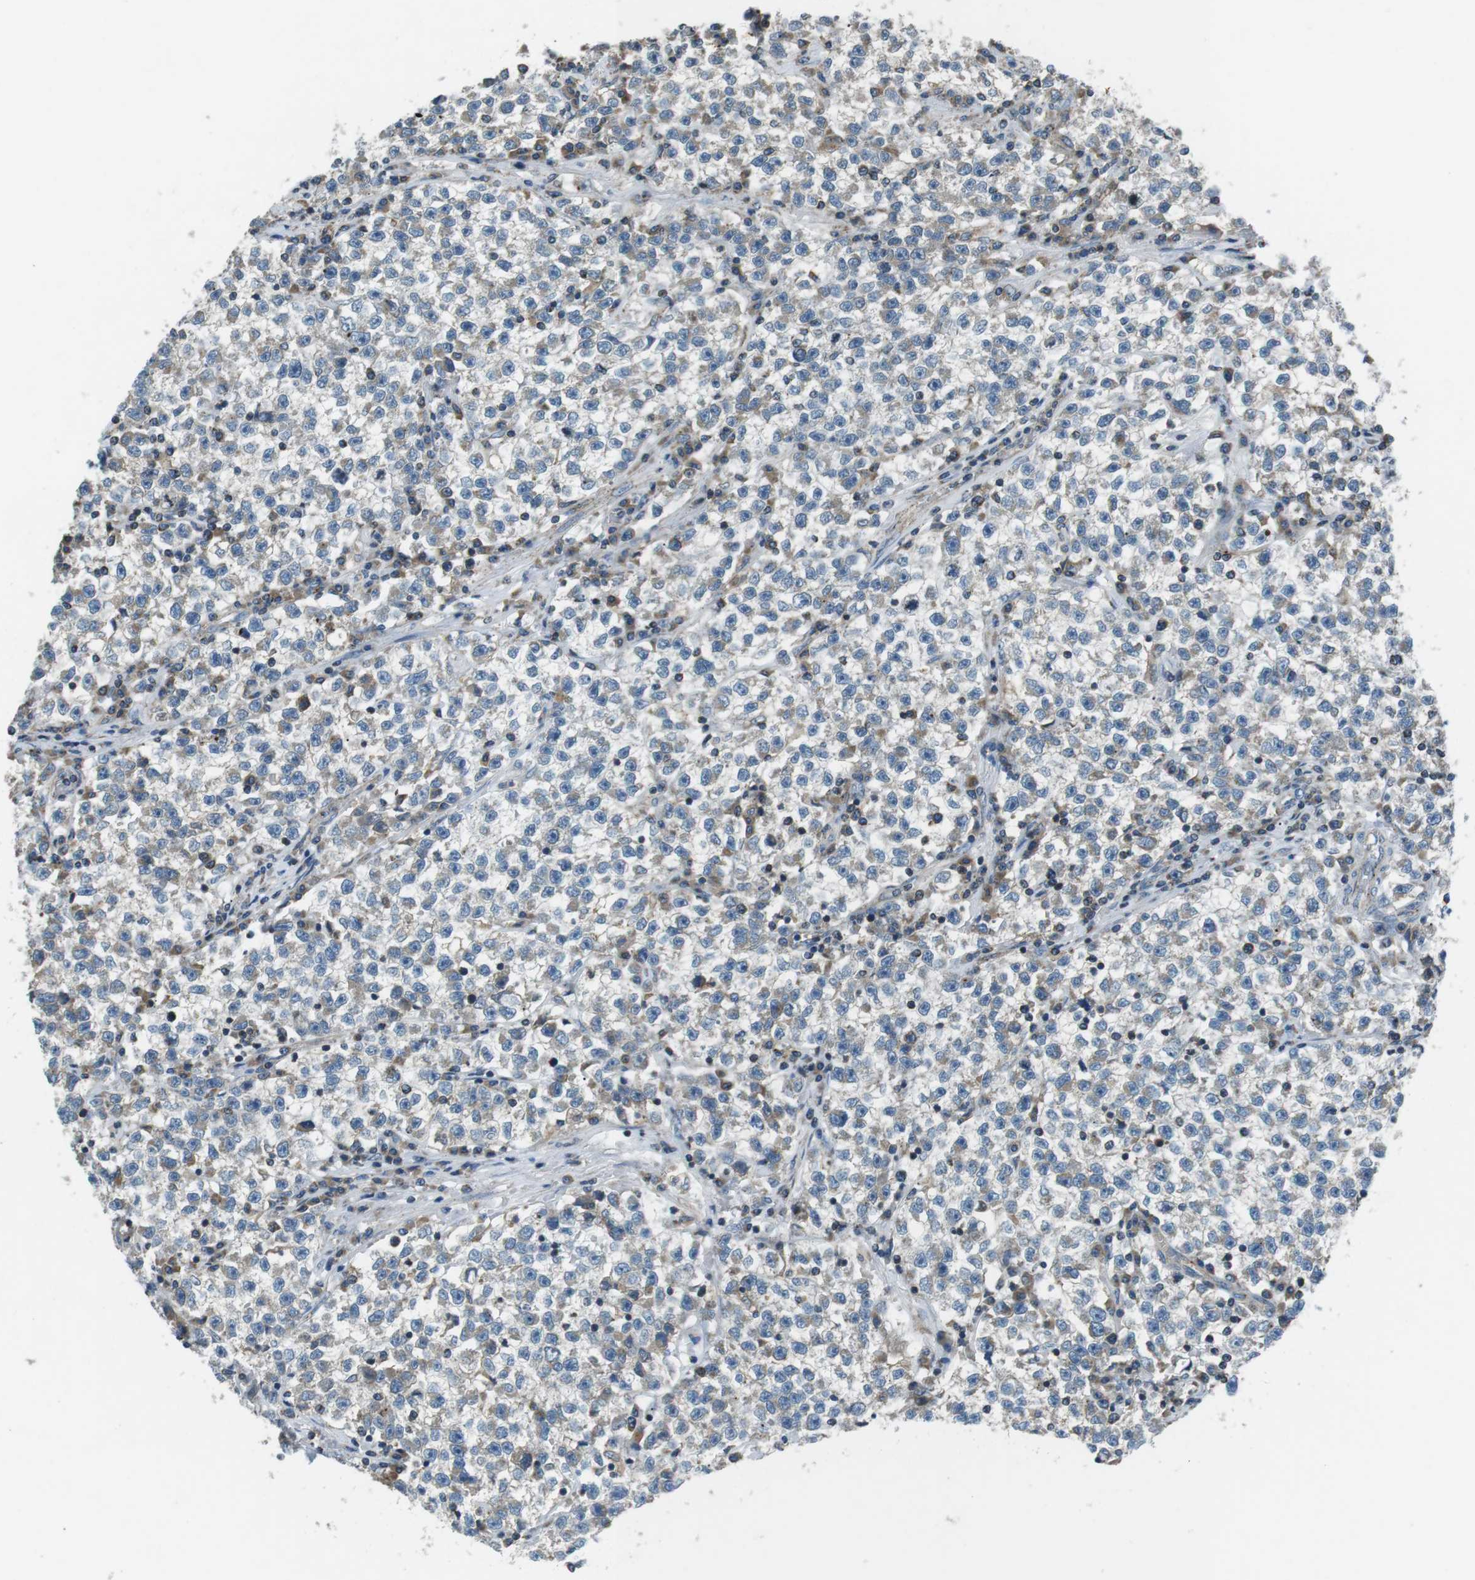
{"staining": {"intensity": "negative", "quantity": "none", "location": "none"}, "tissue": "testis cancer", "cell_type": "Tumor cells", "image_type": "cancer", "snomed": [{"axis": "morphology", "description": "Seminoma, NOS"}, {"axis": "topography", "description": "Testis"}], "caption": "IHC micrograph of neoplastic tissue: testis cancer stained with DAB (3,3'-diaminobenzidine) shows no significant protein positivity in tumor cells. (DAB (3,3'-diaminobenzidine) immunohistochemistry (IHC) visualized using brightfield microscopy, high magnification).", "gene": "FAM3B", "patient": {"sex": "male", "age": 22}}